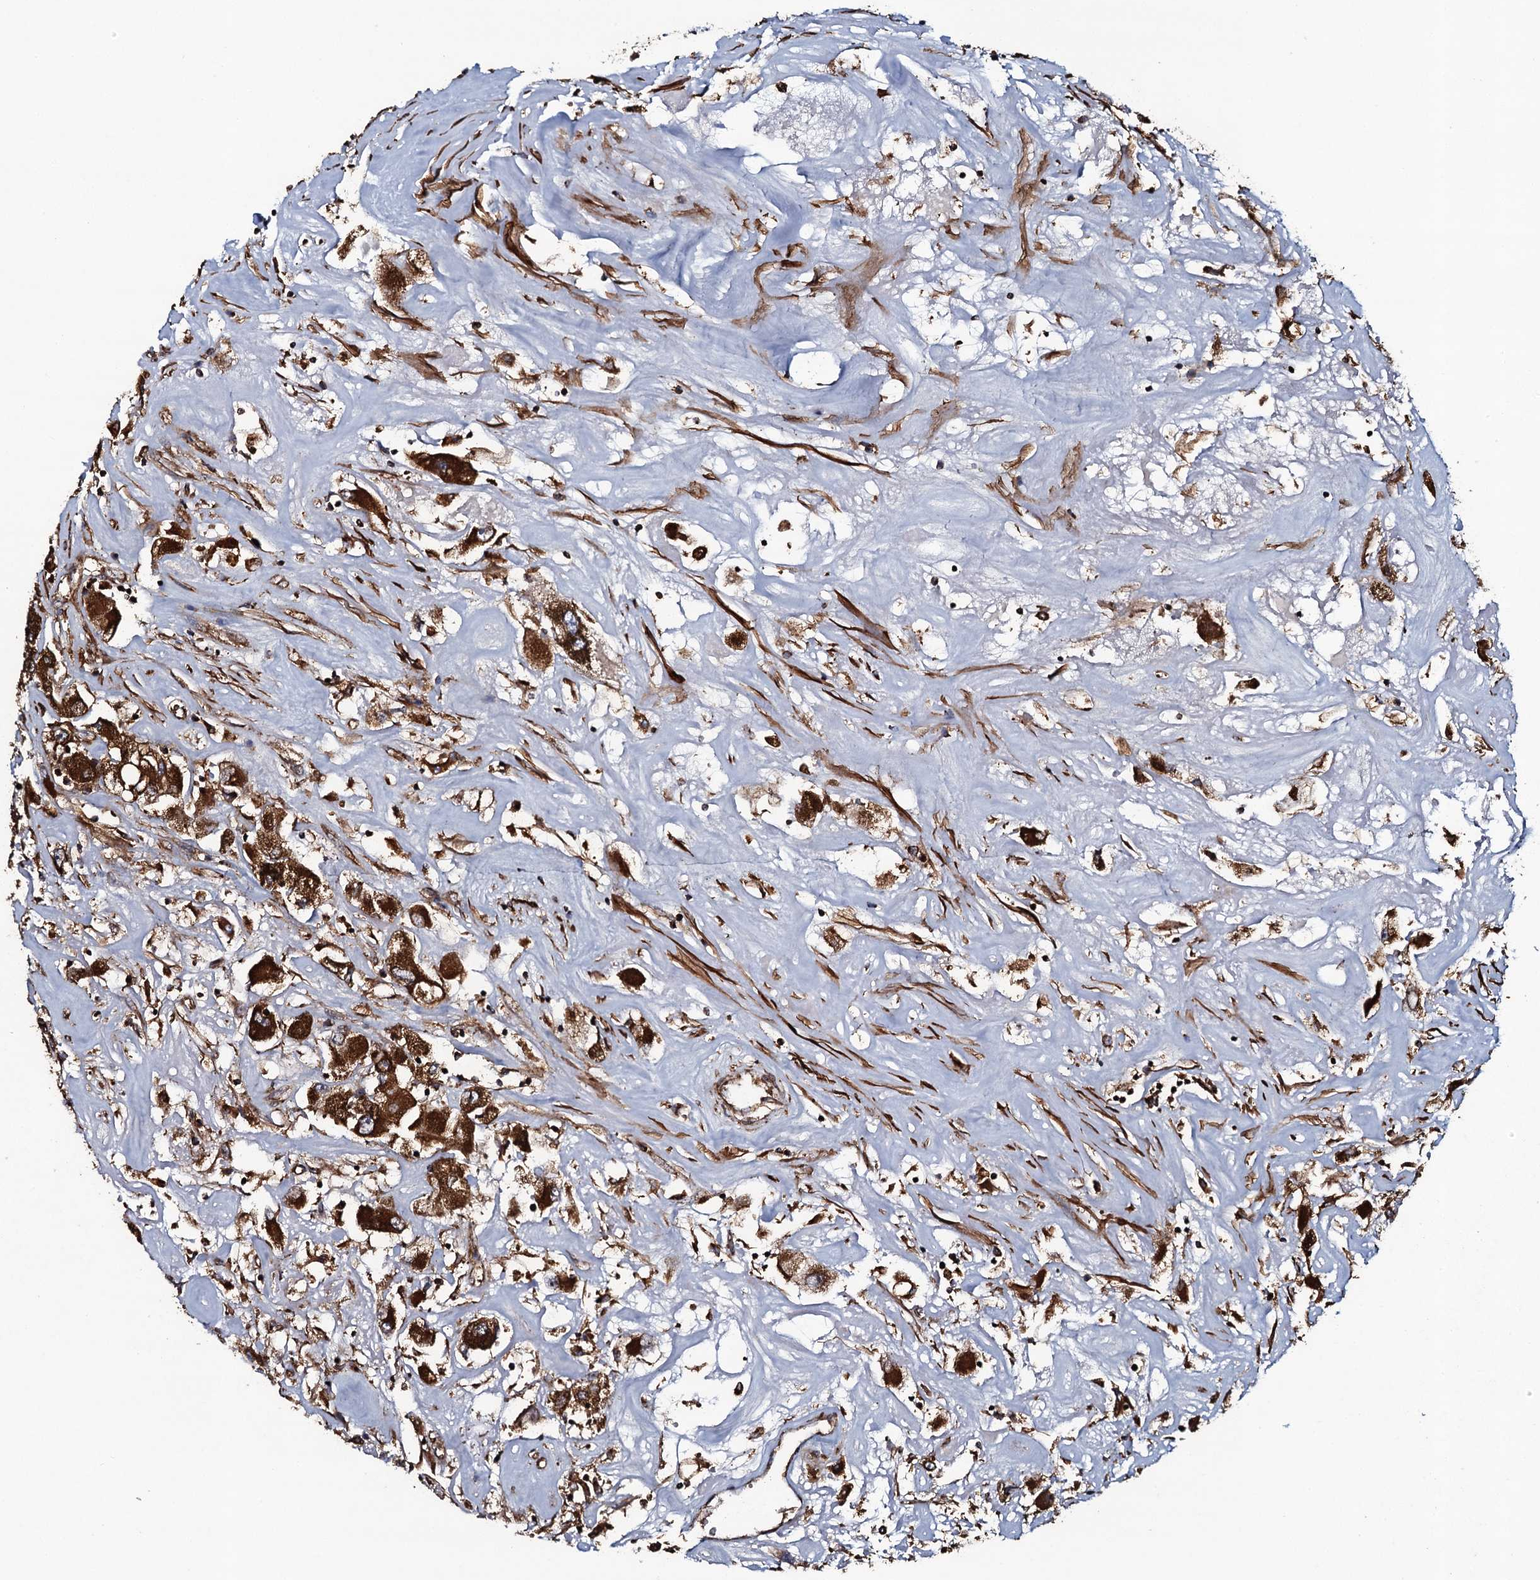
{"staining": {"intensity": "strong", "quantity": ">75%", "location": "cytoplasmic/membranous"}, "tissue": "renal cancer", "cell_type": "Tumor cells", "image_type": "cancer", "snomed": [{"axis": "morphology", "description": "Adenocarcinoma, NOS"}, {"axis": "topography", "description": "Kidney"}], "caption": "IHC (DAB (3,3'-diaminobenzidine)) staining of renal cancer (adenocarcinoma) exhibits strong cytoplasmic/membranous protein staining in about >75% of tumor cells.", "gene": "VWA8", "patient": {"sex": "female", "age": 52}}